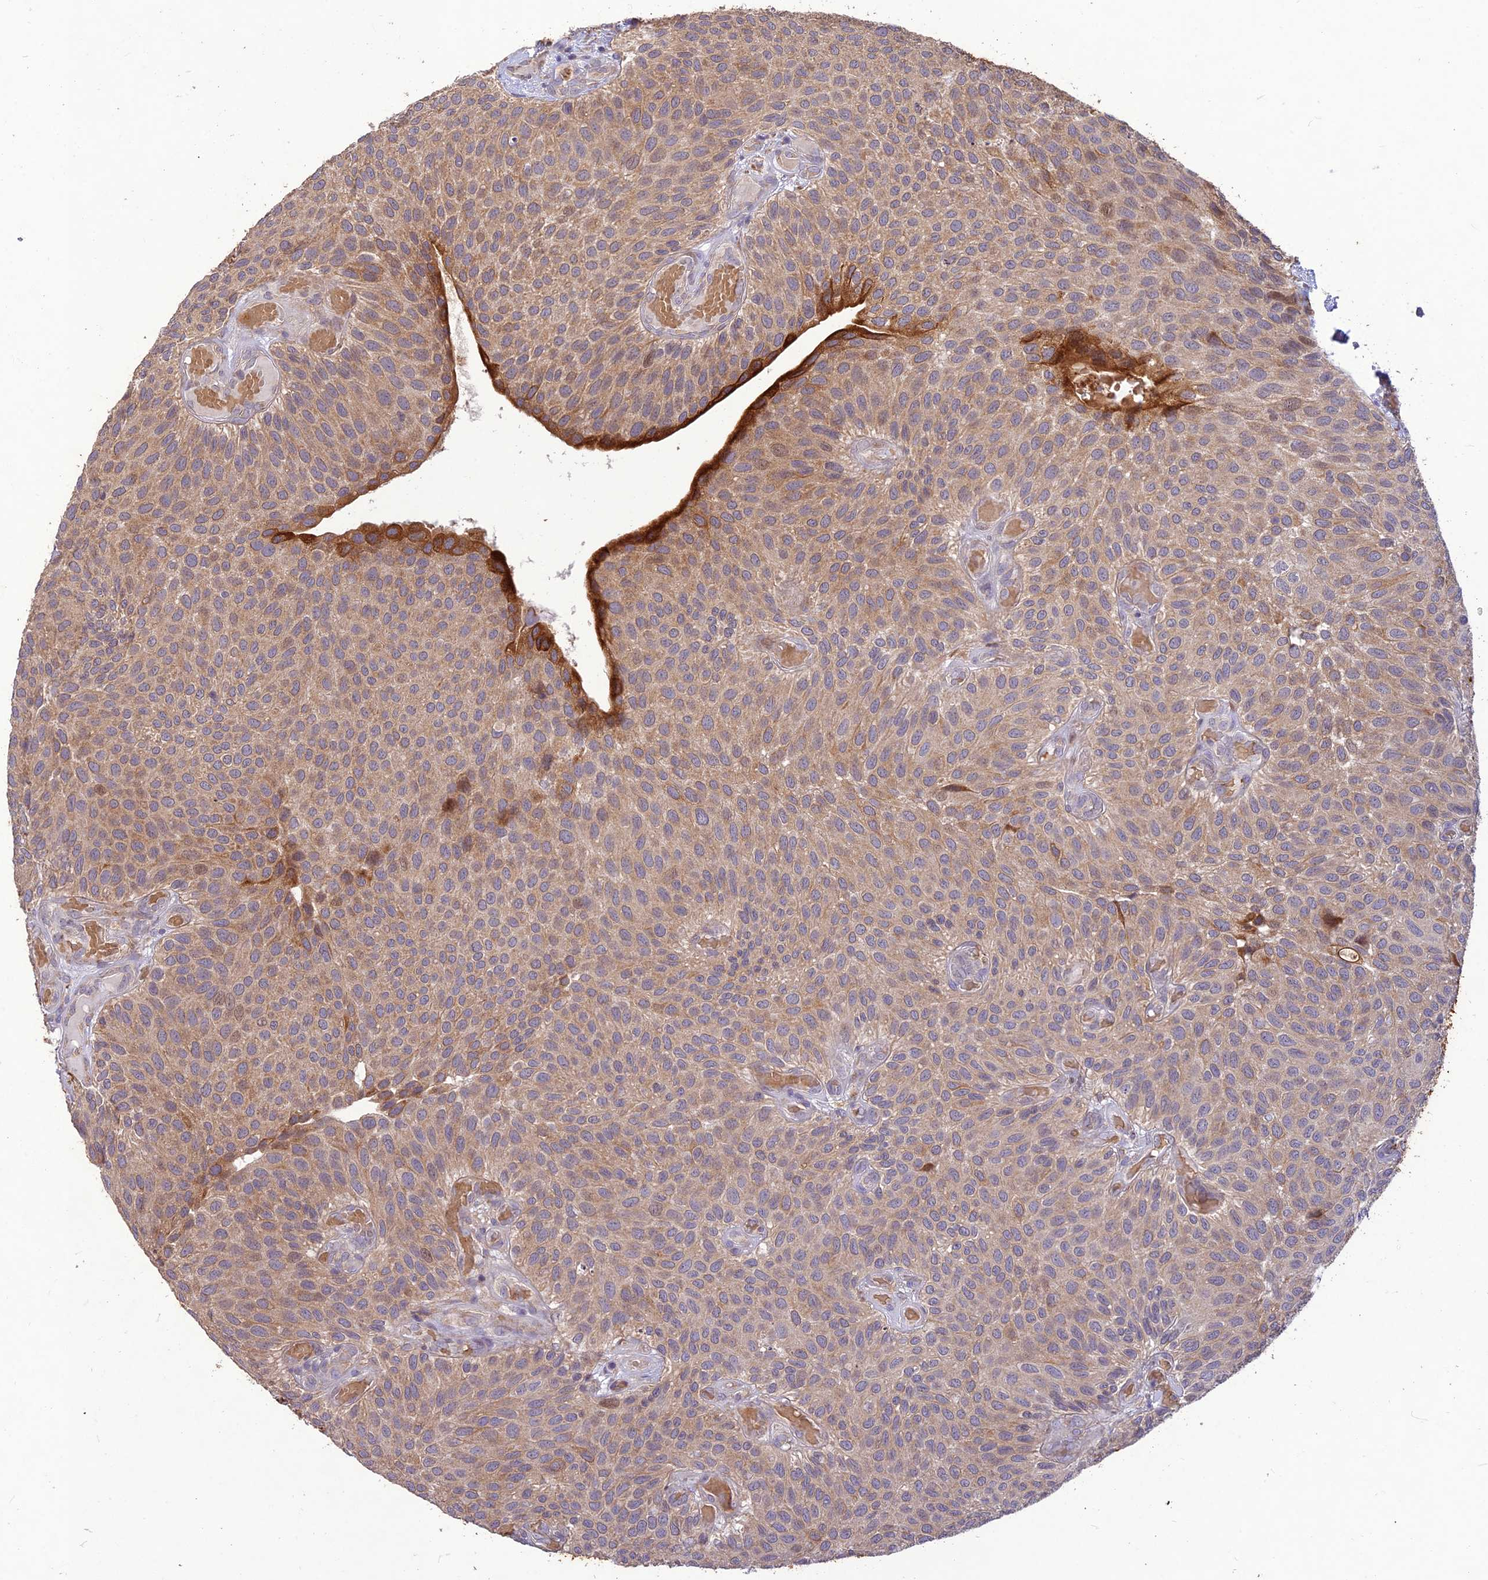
{"staining": {"intensity": "strong", "quantity": "<25%", "location": "cytoplasmic/membranous"}, "tissue": "urothelial cancer", "cell_type": "Tumor cells", "image_type": "cancer", "snomed": [{"axis": "morphology", "description": "Urothelial carcinoma, Low grade"}, {"axis": "topography", "description": "Urinary bladder"}], "caption": "Tumor cells exhibit strong cytoplasmic/membranous staining in about <25% of cells in urothelial cancer.", "gene": "PPP1R11", "patient": {"sex": "male", "age": 89}}